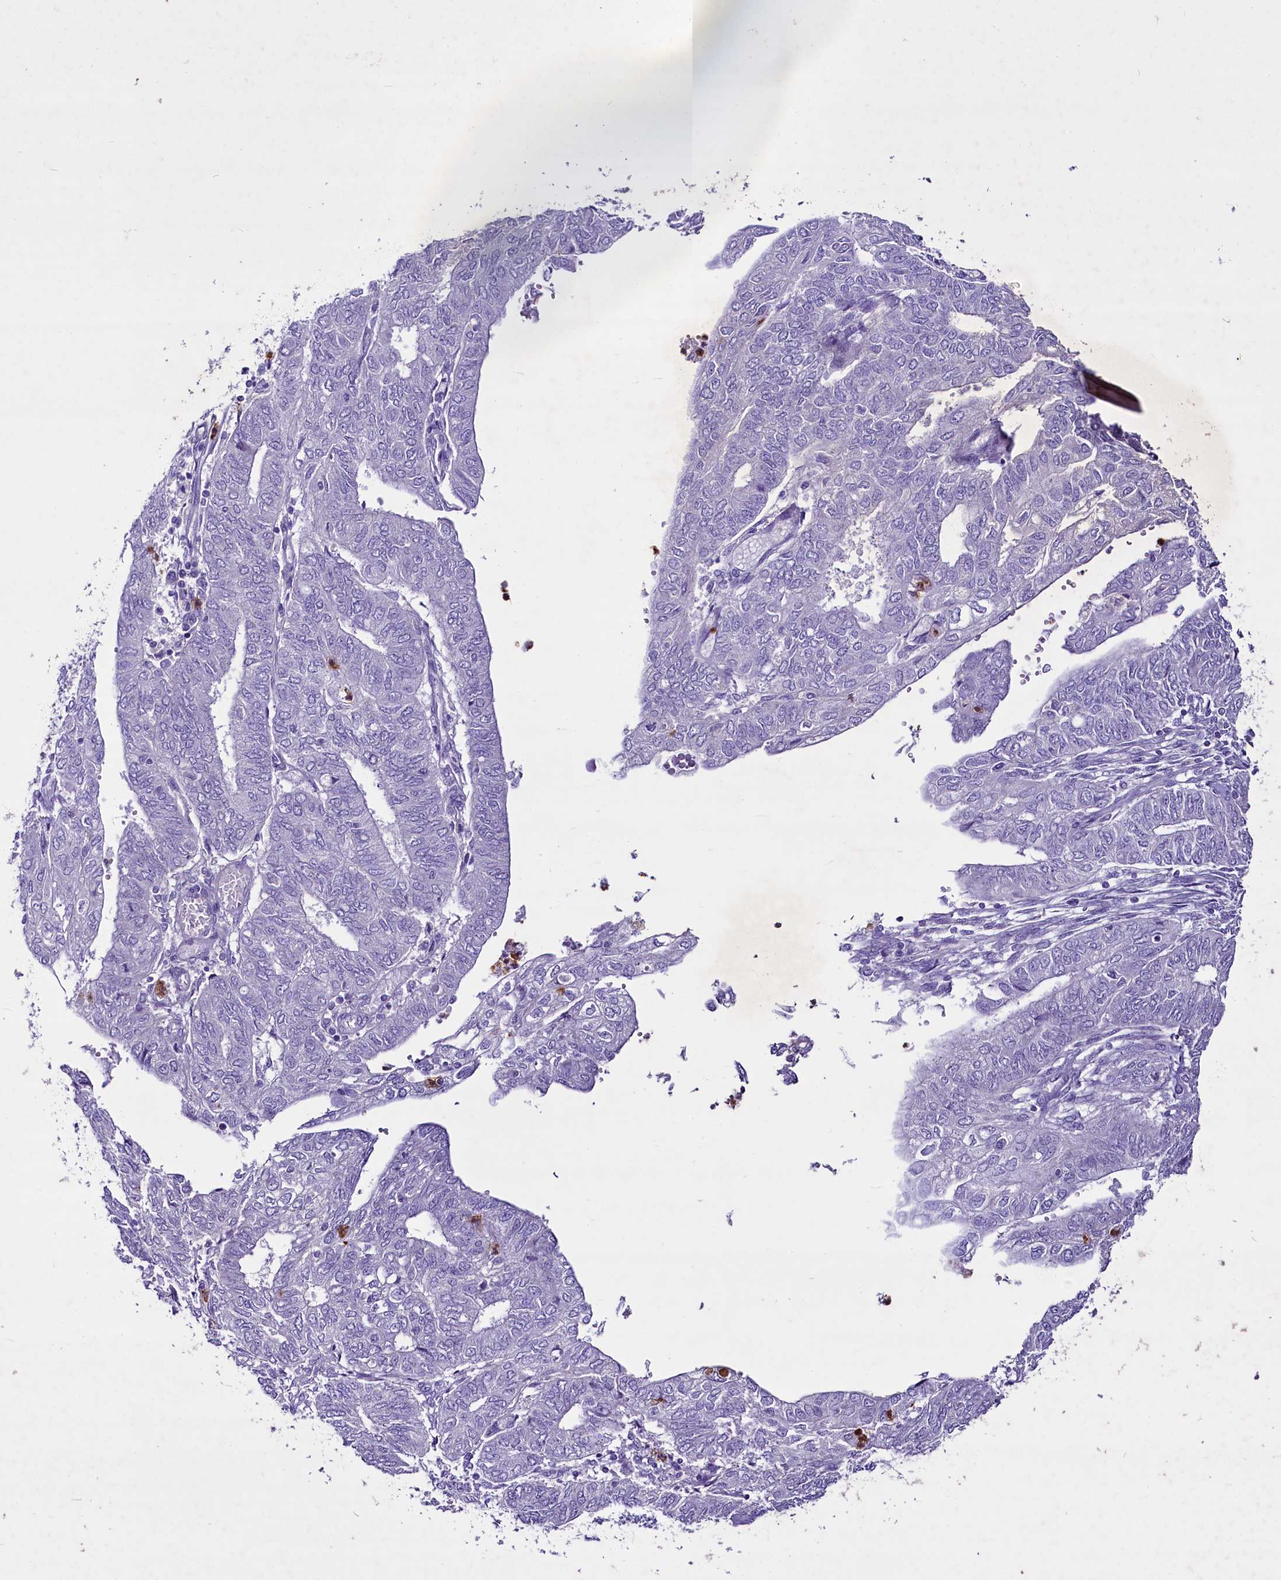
{"staining": {"intensity": "negative", "quantity": "none", "location": "none"}, "tissue": "endometrial cancer", "cell_type": "Tumor cells", "image_type": "cancer", "snomed": [{"axis": "morphology", "description": "Adenocarcinoma, NOS"}, {"axis": "topography", "description": "Endometrium"}], "caption": "A micrograph of adenocarcinoma (endometrial) stained for a protein exhibits no brown staining in tumor cells. (Stains: DAB (3,3'-diaminobenzidine) immunohistochemistry with hematoxylin counter stain, Microscopy: brightfield microscopy at high magnification).", "gene": "FAM209B", "patient": {"sex": "female", "age": 68}}